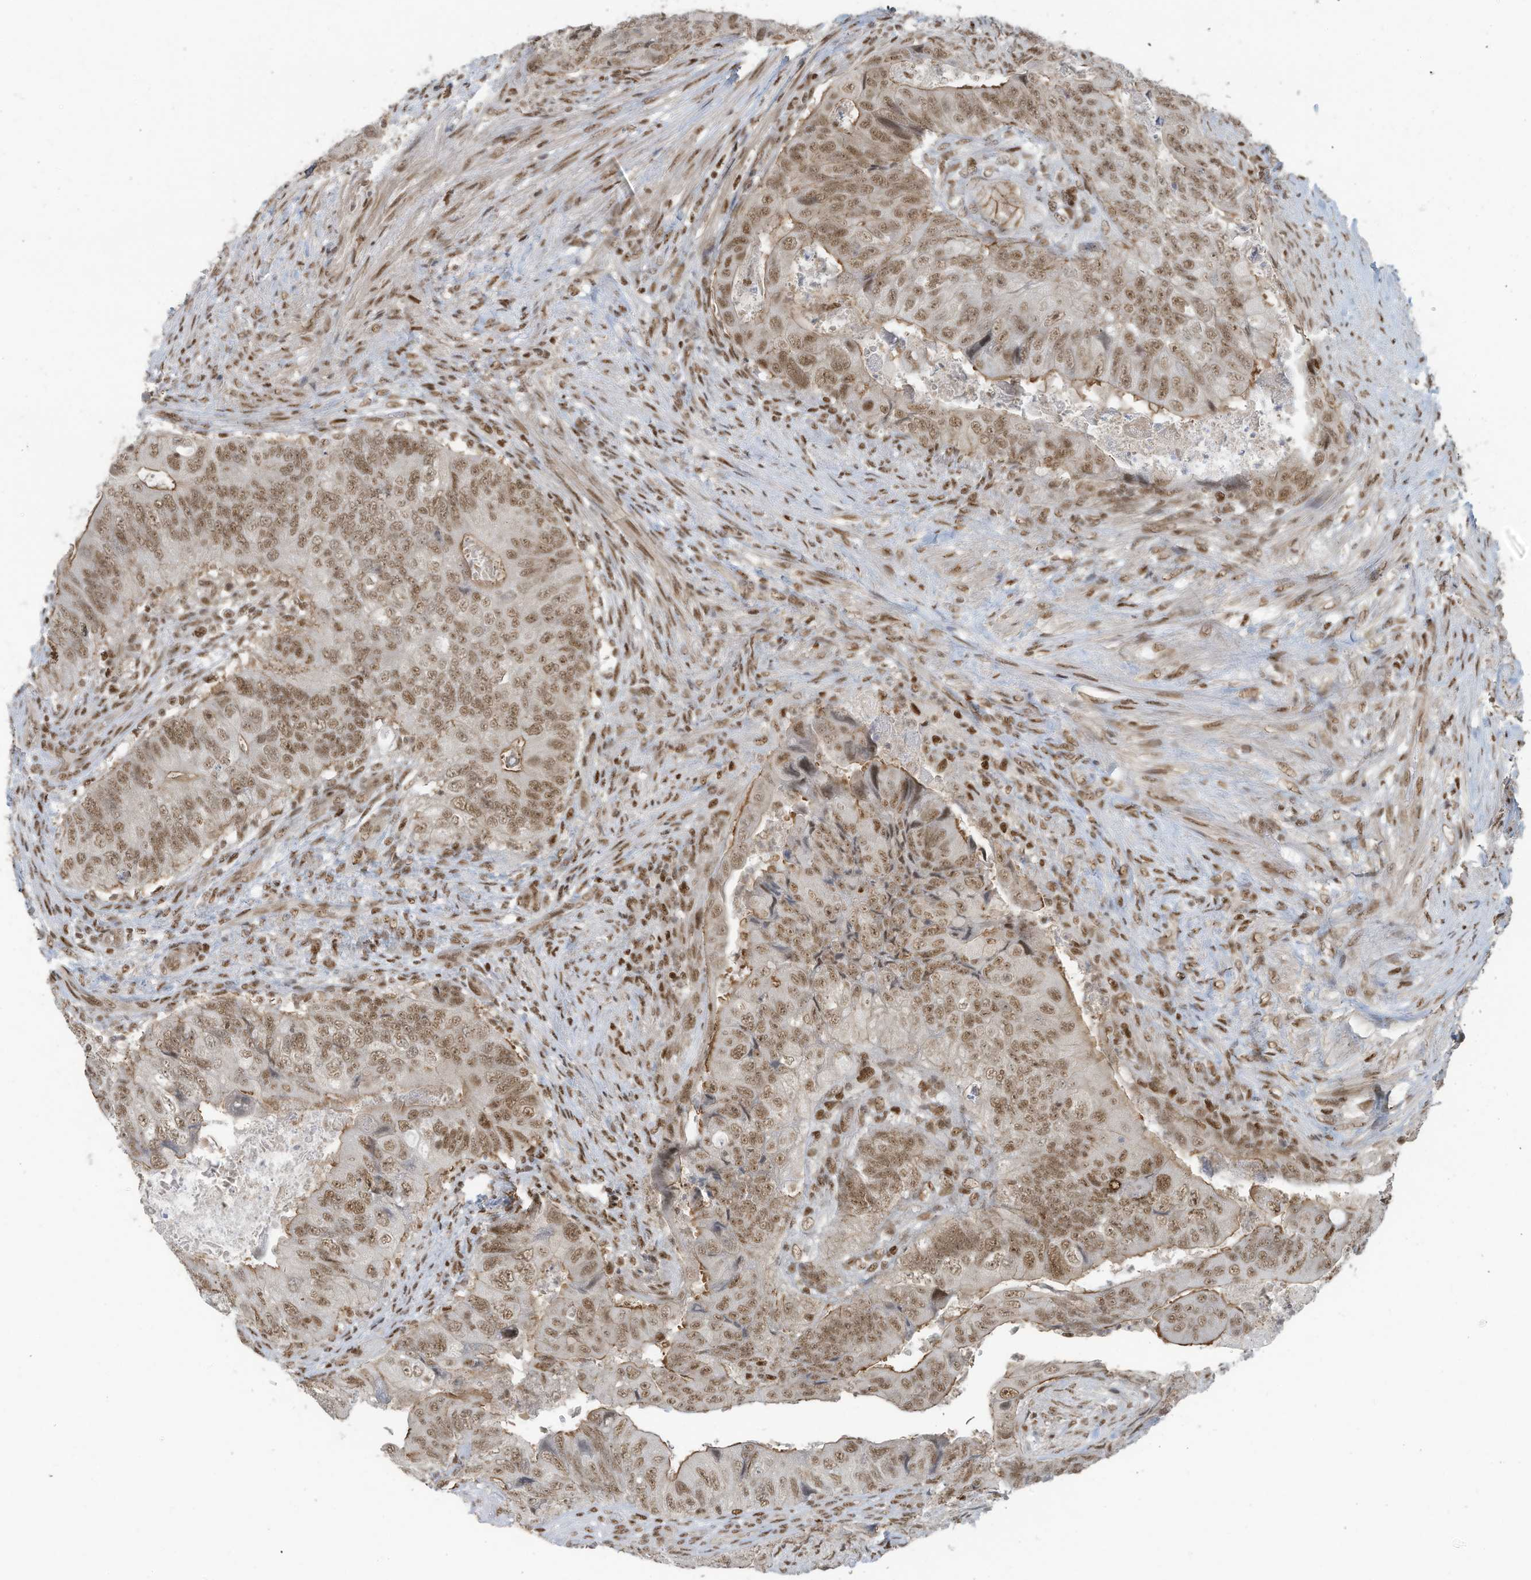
{"staining": {"intensity": "moderate", "quantity": ">75%", "location": "cytoplasmic/membranous,nuclear"}, "tissue": "colorectal cancer", "cell_type": "Tumor cells", "image_type": "cancer", "snomed": [{"axis": "morphology", "description": "Adenocarcinoma, NOS"}, {"axis": "topography", "description": "Rectum"}], "caption": "Immunohistochemical staining of adenocarcinoma (colorectal) reveals medium levels of moderate cytoplasmic/membranous and nuclear expression in about >75% of tumor cells.", "gene": "DBR1", "patient": {"sex": "male", "age": 63}}